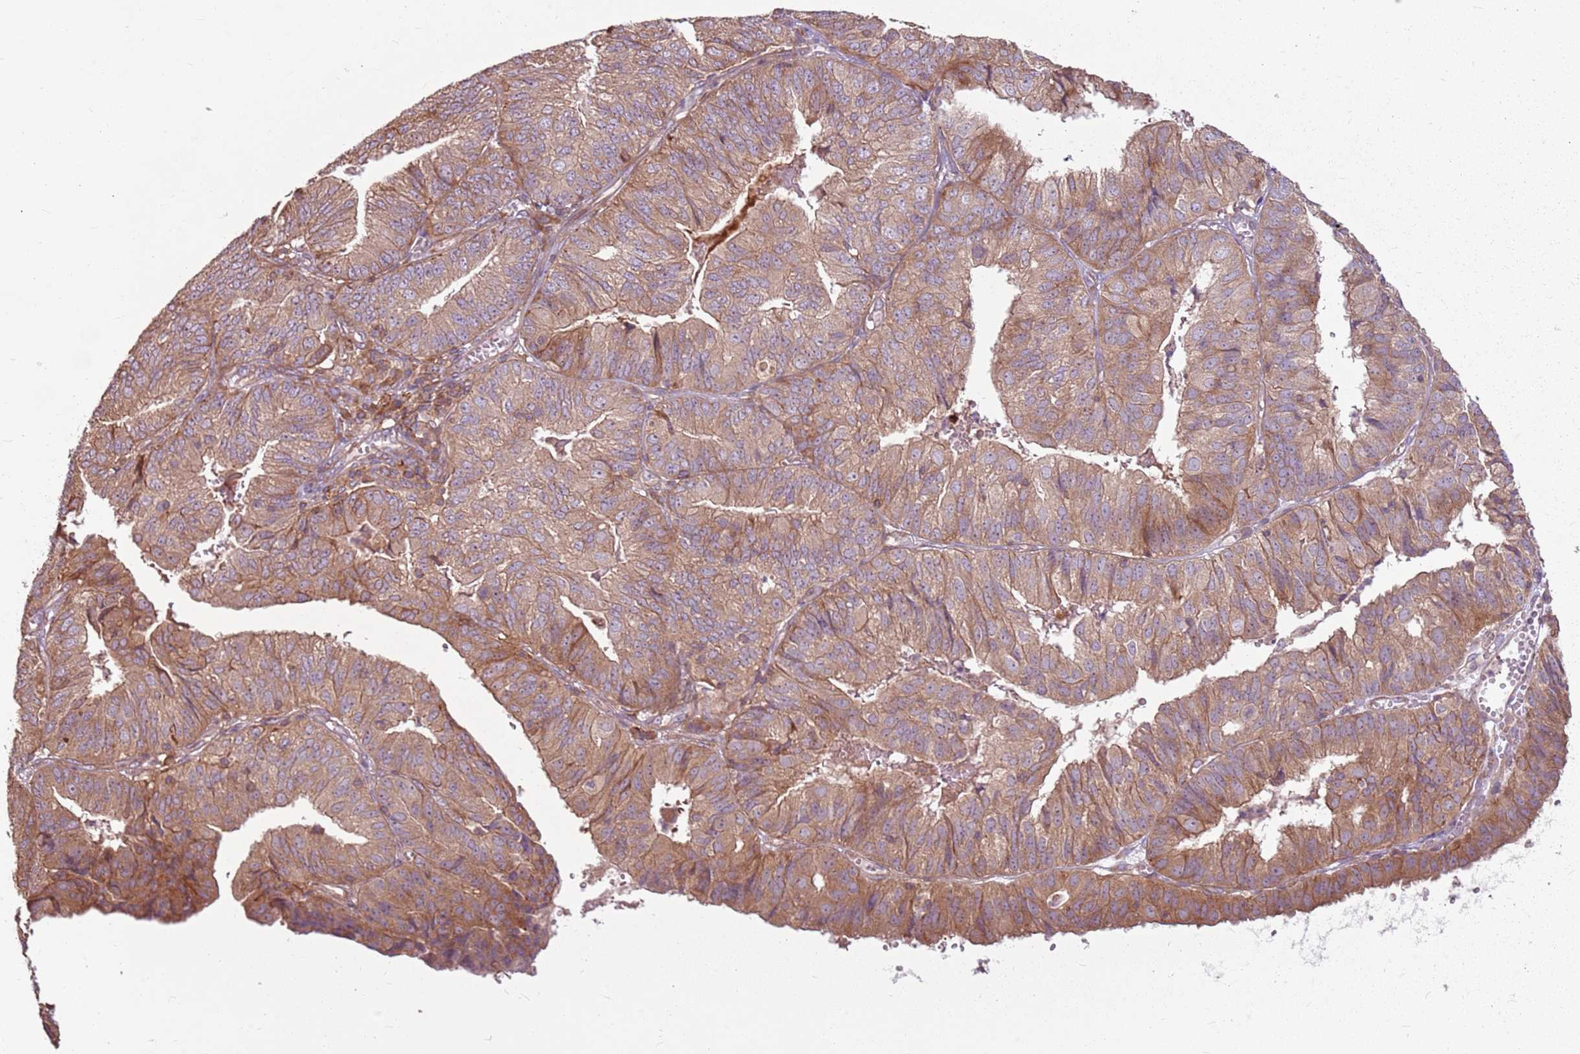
{"staining": {"intensity": "moderate", "quantity": ">75%", "location": "cytoplasmic/membranous"}, "tissue": "endometrial cancer", "cell_type": "Tumor cells", "image_type": "cancer", "snomed": [{"axis": "morphology", "description": "Adenocarcinoma, NOS"}, {"axis": "topography", "description": "Endometrium"}], "caption": "Tumor cells show medium levels of moderate cytoplasmic/membranous positivity in about >75% of cells in human endometrial cancer.", "gene": "RPL21", "patient": {"sex": "female", "age": 56}}